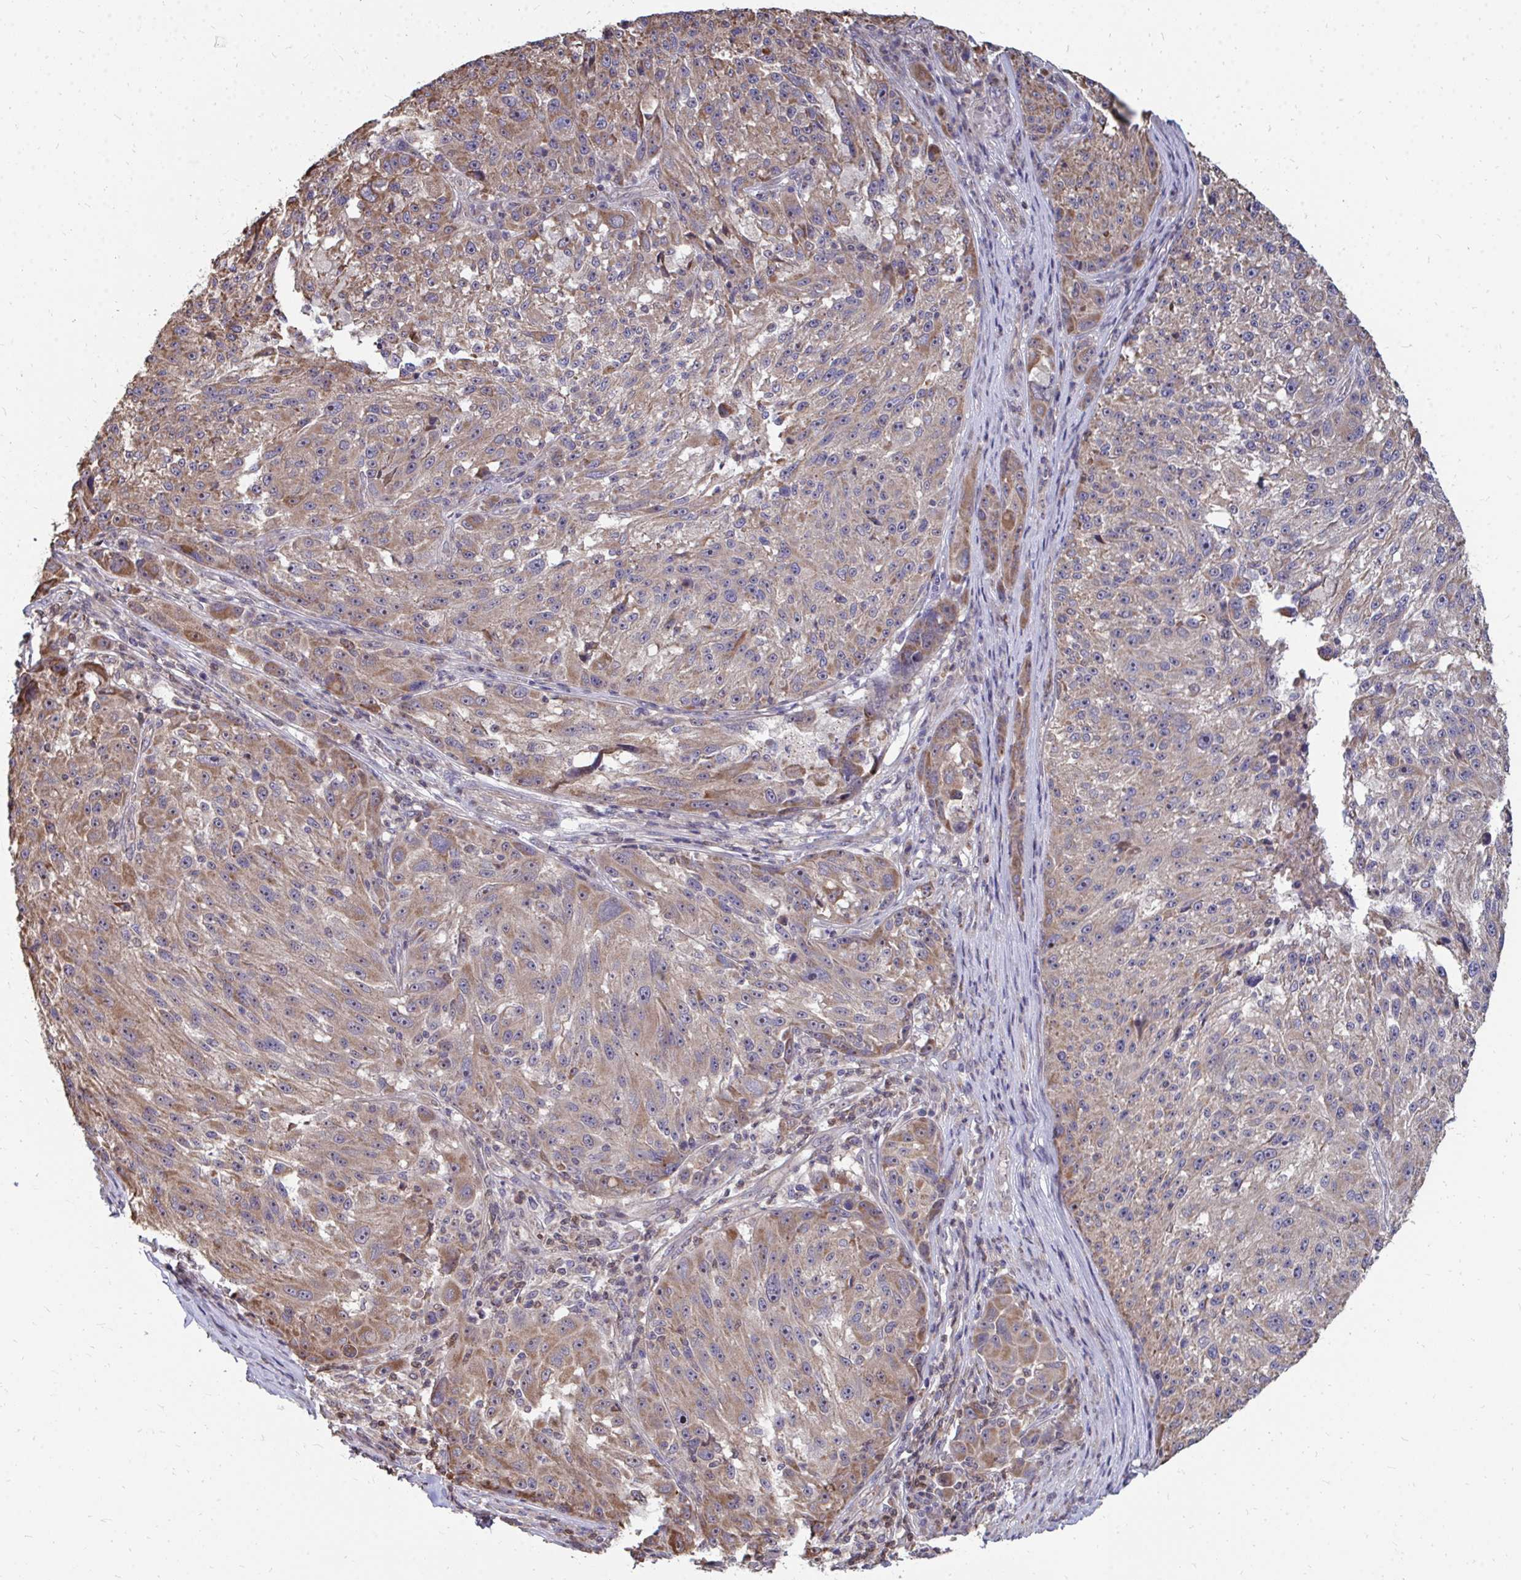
{"staining": {"intensity": "weak", "quantity": ">75%", "location": "cytoplasmic/membranous"}, "tissue": "melanoma", "cell_type": "Tumor cells", "image_type": "cancer", "snomed": [{"axis": "morphology", "description": "Malignant melanoma, NOS"}, {"axis": "topography", "description": "Skin"}], "caption": "Melanoma tissue shows weak cytoplasmic/membranous staining in about >75% of tumor cells", "gene": "DNAJA2", "patient": {"sex": "male", "age": 53}}